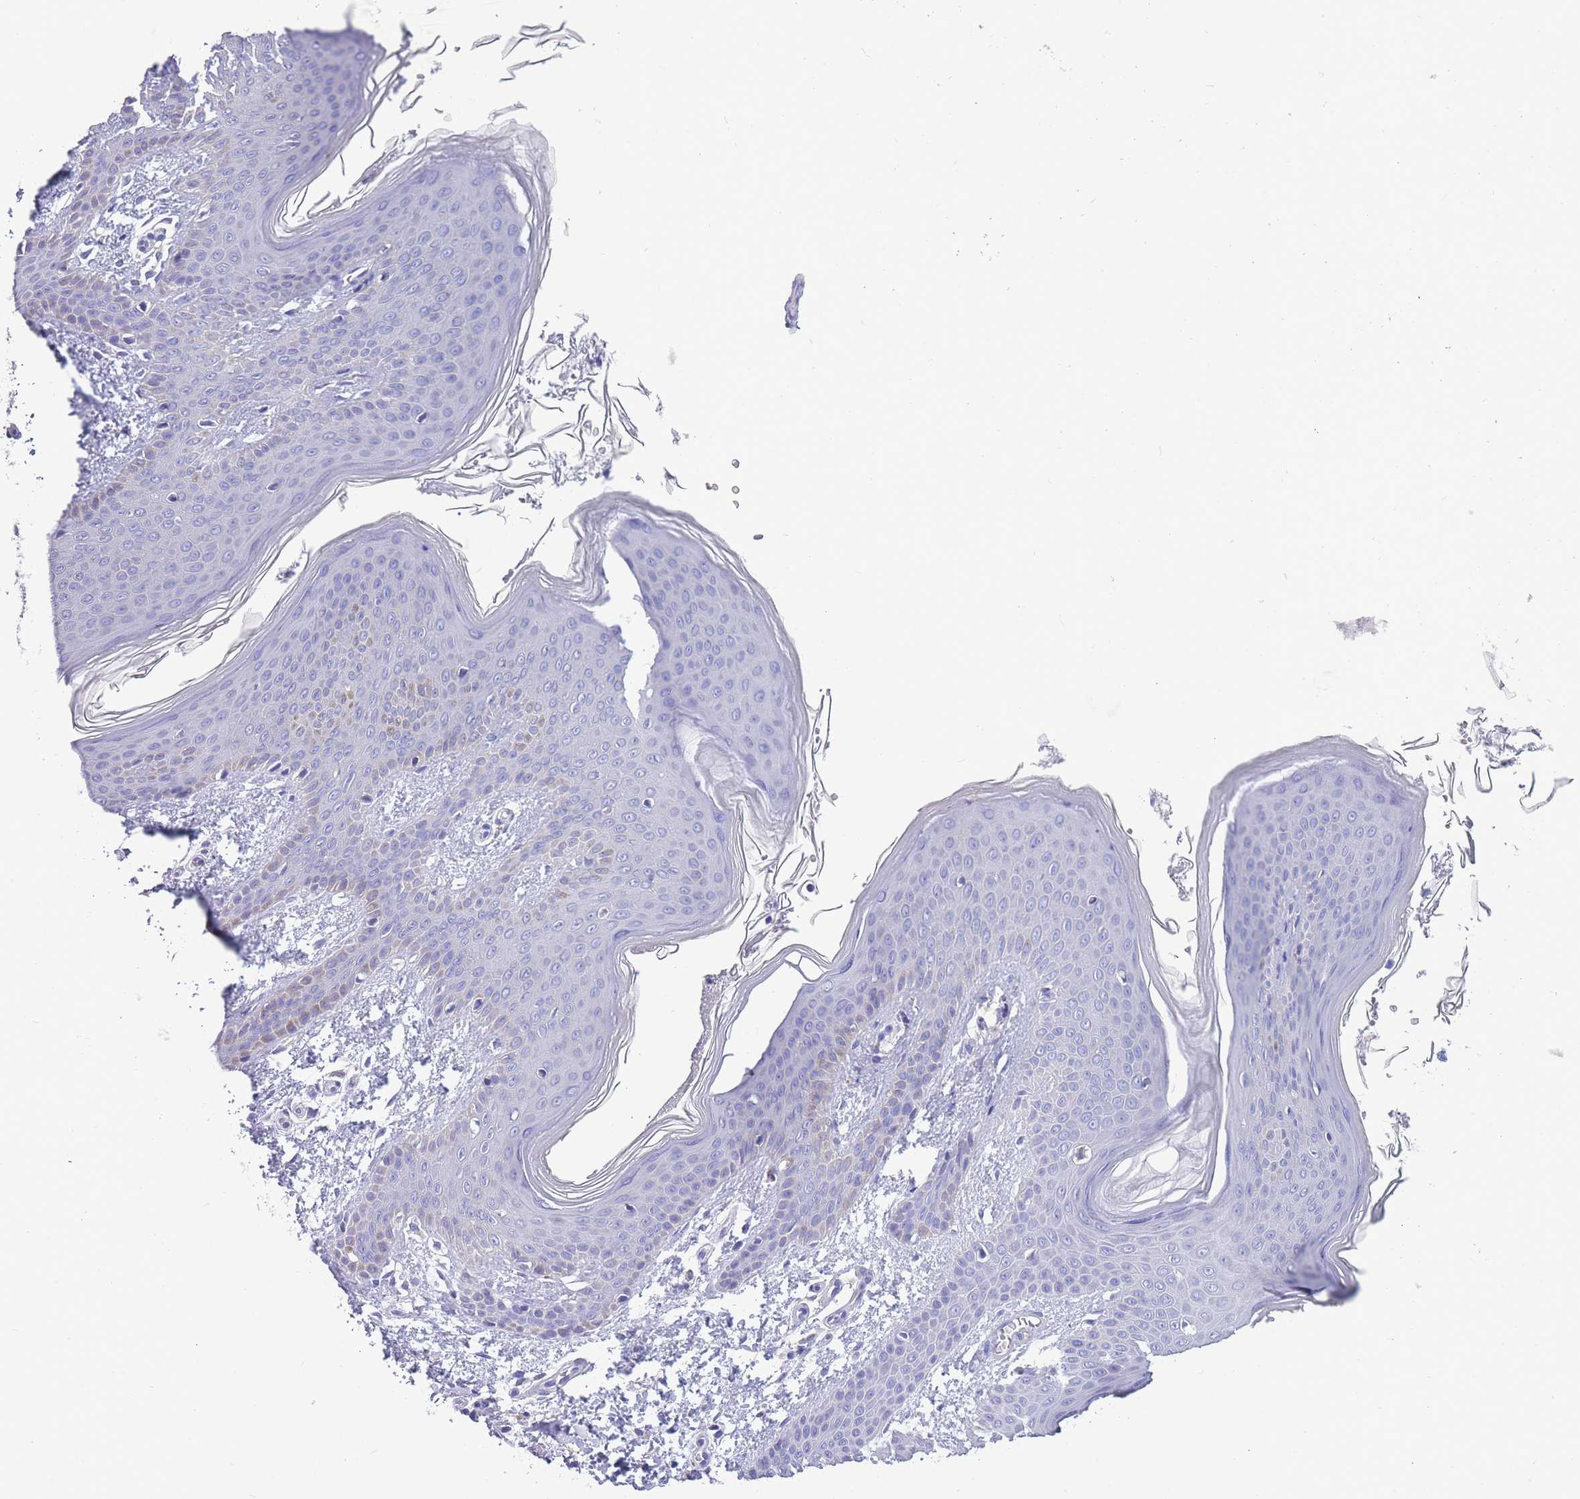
{"staining": {"intensity": "negative", "quantity": "none", "location": "none"}, "tissue": "skin", "cell_type": "Fibroblasts", "image_type": "normal", "snomed": [{"axis": "morphology", "description": "Normal tissue, NOS"}, {"axis": "topography", "description": "Skin"}], "caption": "Immunohistochemistry histopathology image of benign skin stained for a protein (brown), which reveals no expression in fibroblasts. (DAB (3,3'-diaminobenzidine) immunohistochemistry with hematoxylin counter stain).", "gene": "INTS2", "patient": {"sex": "male", "age": 36}}